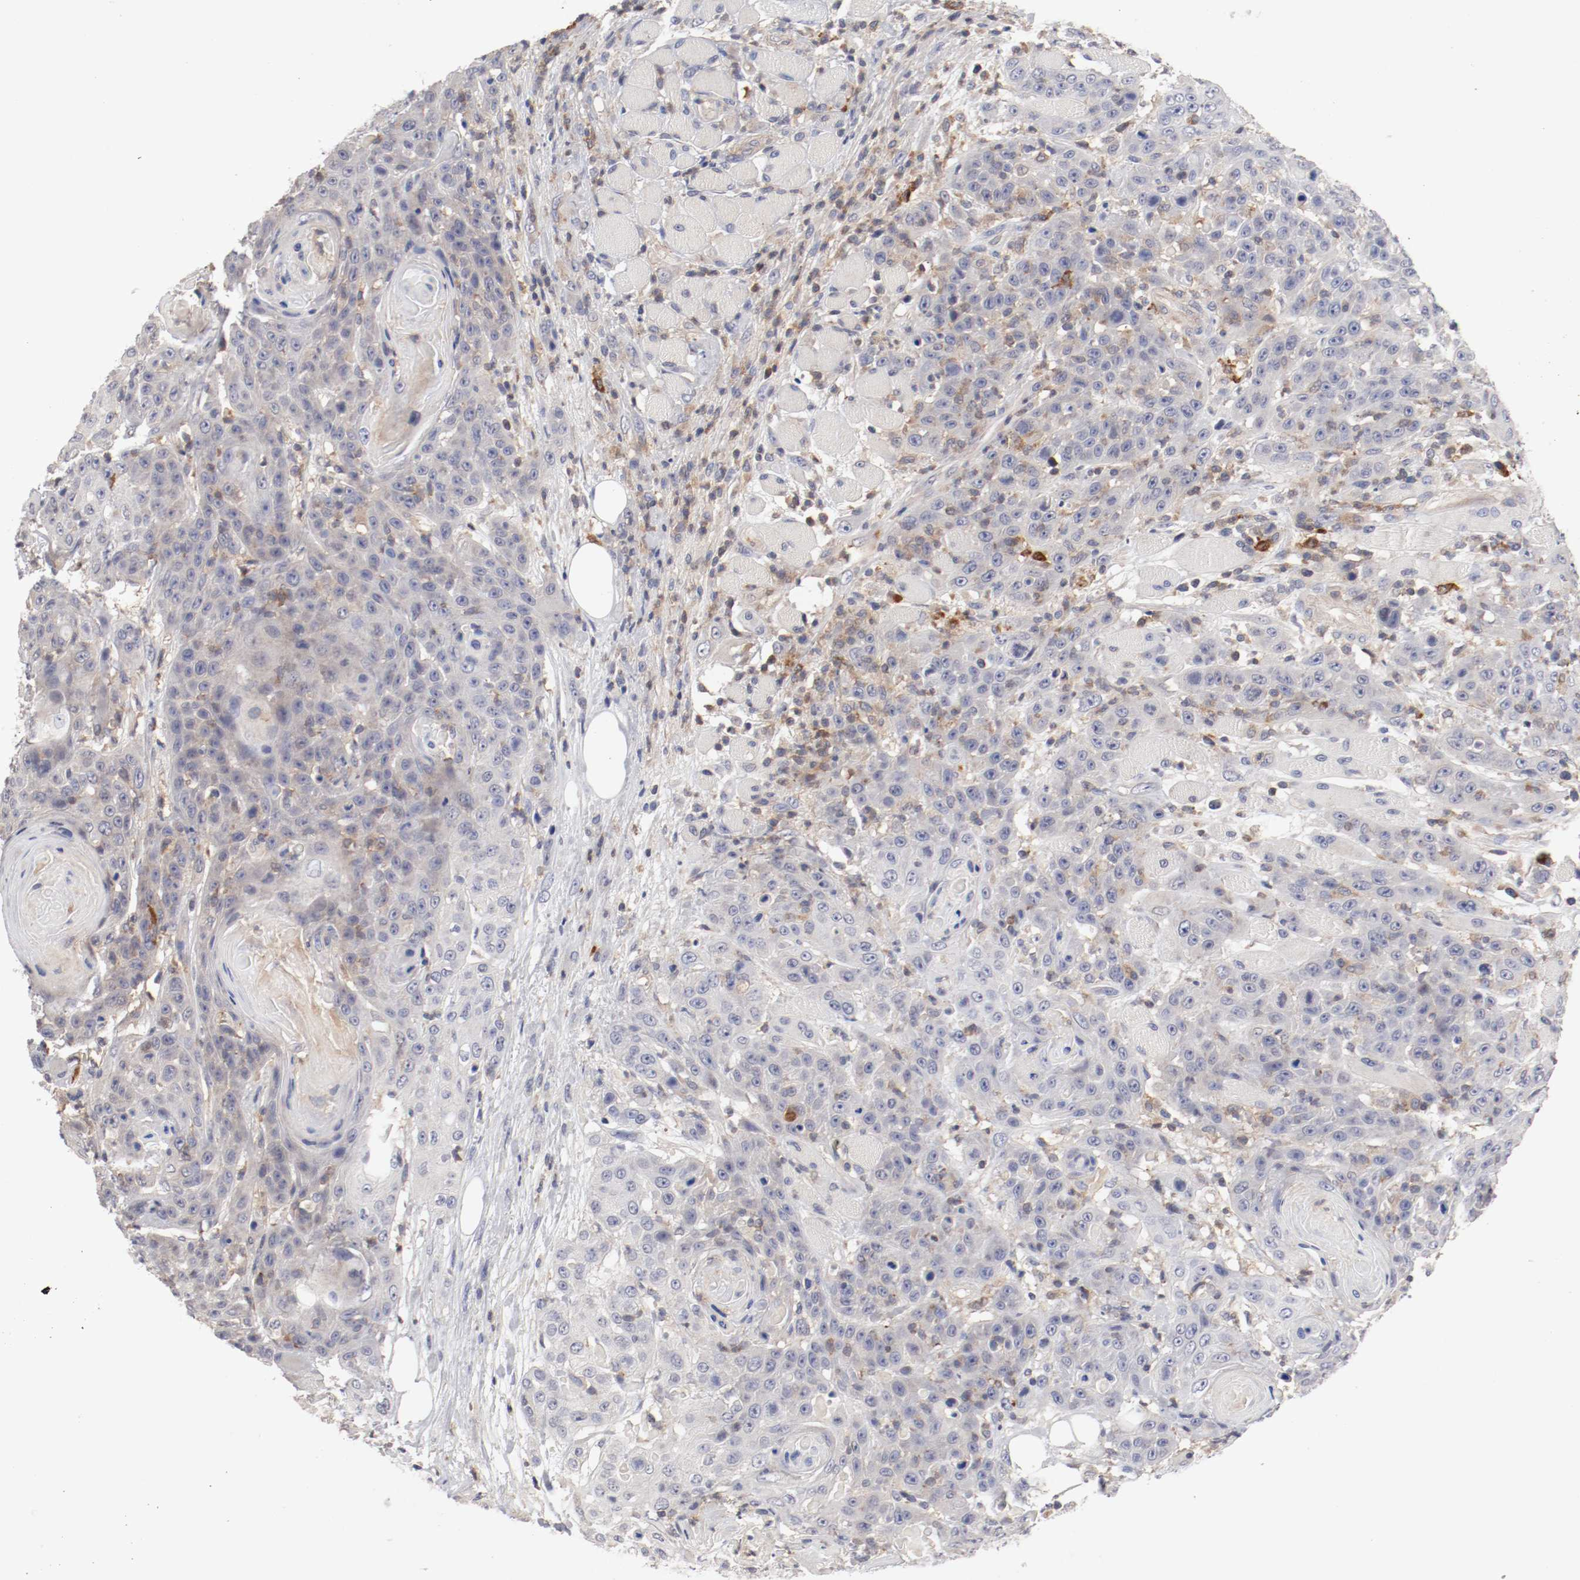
{"staining": {"intensity": "weak", "quantity": "<25%", "location": "cytoplasmic/membranous"}, "tissue": "head and neck cancer", "cell_type": "Tumor cells", "image_type": "cancer", "snomed": [{"axis": "morphology", "description": "Squamous cell carcinoma, NOS"}, {"axis": "topography", "description": "Head-Neck"}], "caption": "This is an immunohistochemistry photomicrograph of human head and neck cancer. There is no expression in tumor cells.", "gene": "CBL", "patient": {"sex": "female", "age": 84}}